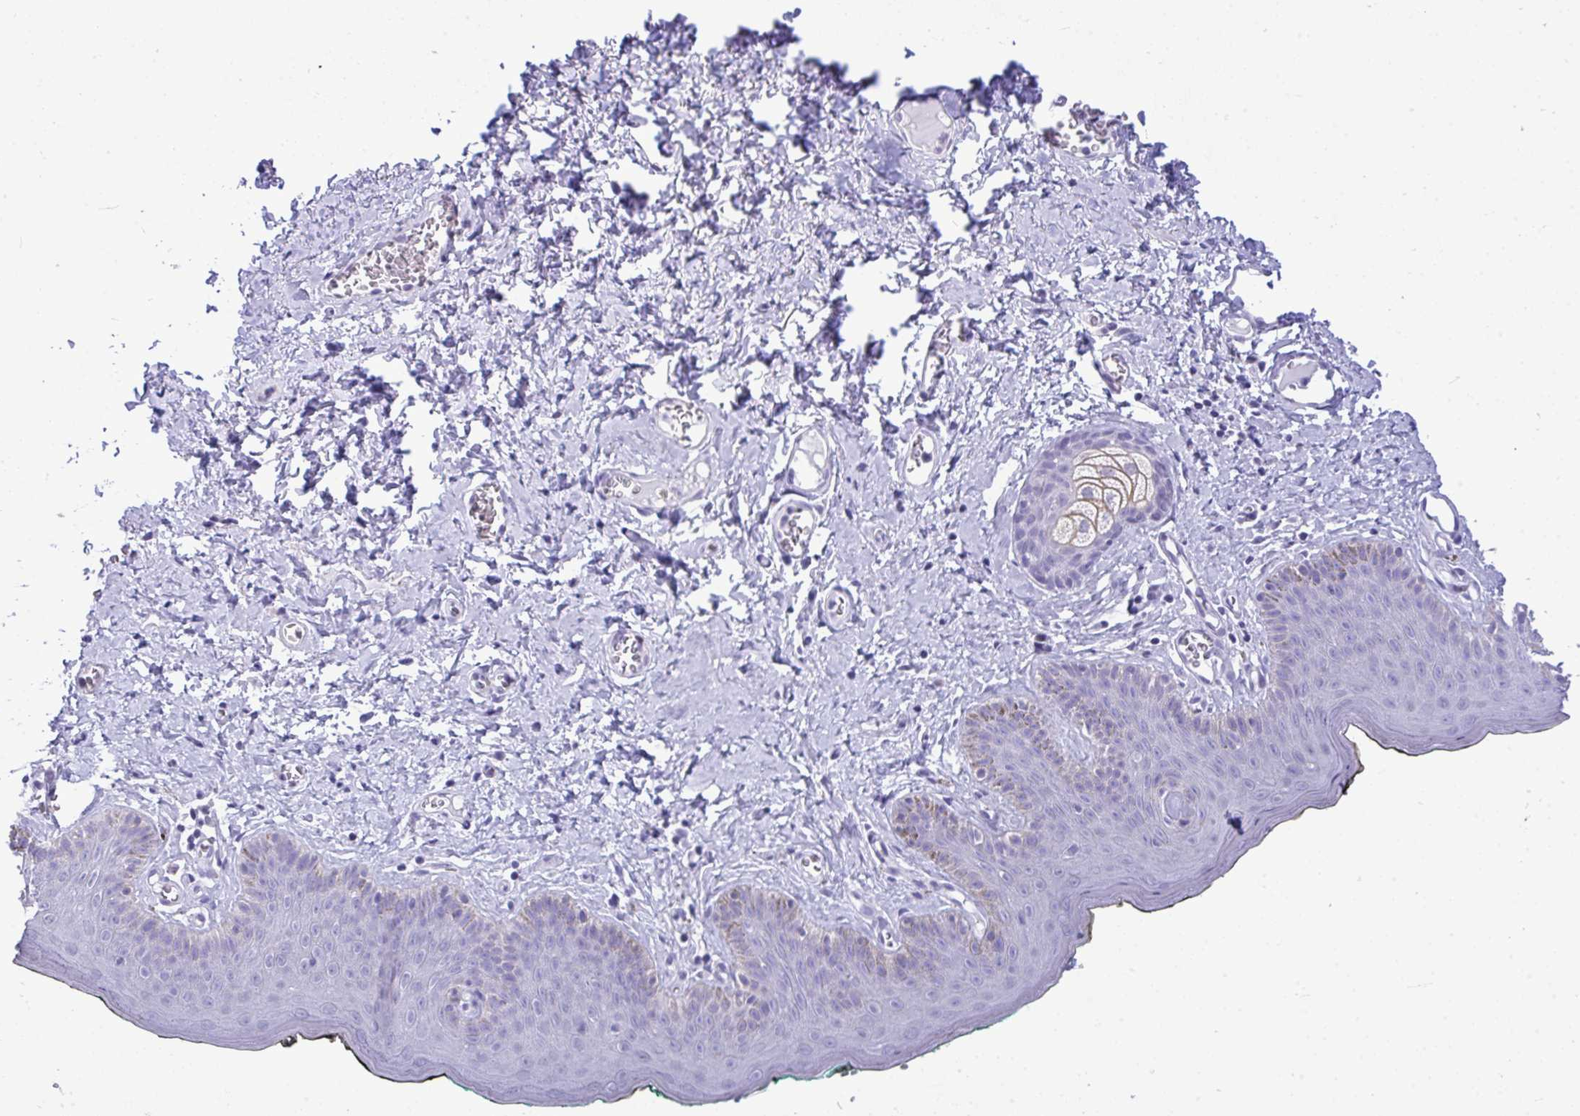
{"staining": {"intensity": "negative", "quantity": "none", "location": "none"}, "tissue": "skin", "cell_type": "Epidermal cells", "image_type": "normal", "snomed": [{"axis": "morphology", "description": "Normal tissue, NOS"}, {"axis": "topography", "description": "Vulva"}, {"axis": "topography", "description": "Peripheral nerve tissue"}], "caption": "High magnification brightfield microscopy of benign skin stained with DAB (3,3'-diaminobenzidine) (brown) and counterstained with hematoxylin (blue): epidermal cells show no significant expression.", "gene": "PRM2", "patient": {"sex": "female", "age": 66}}